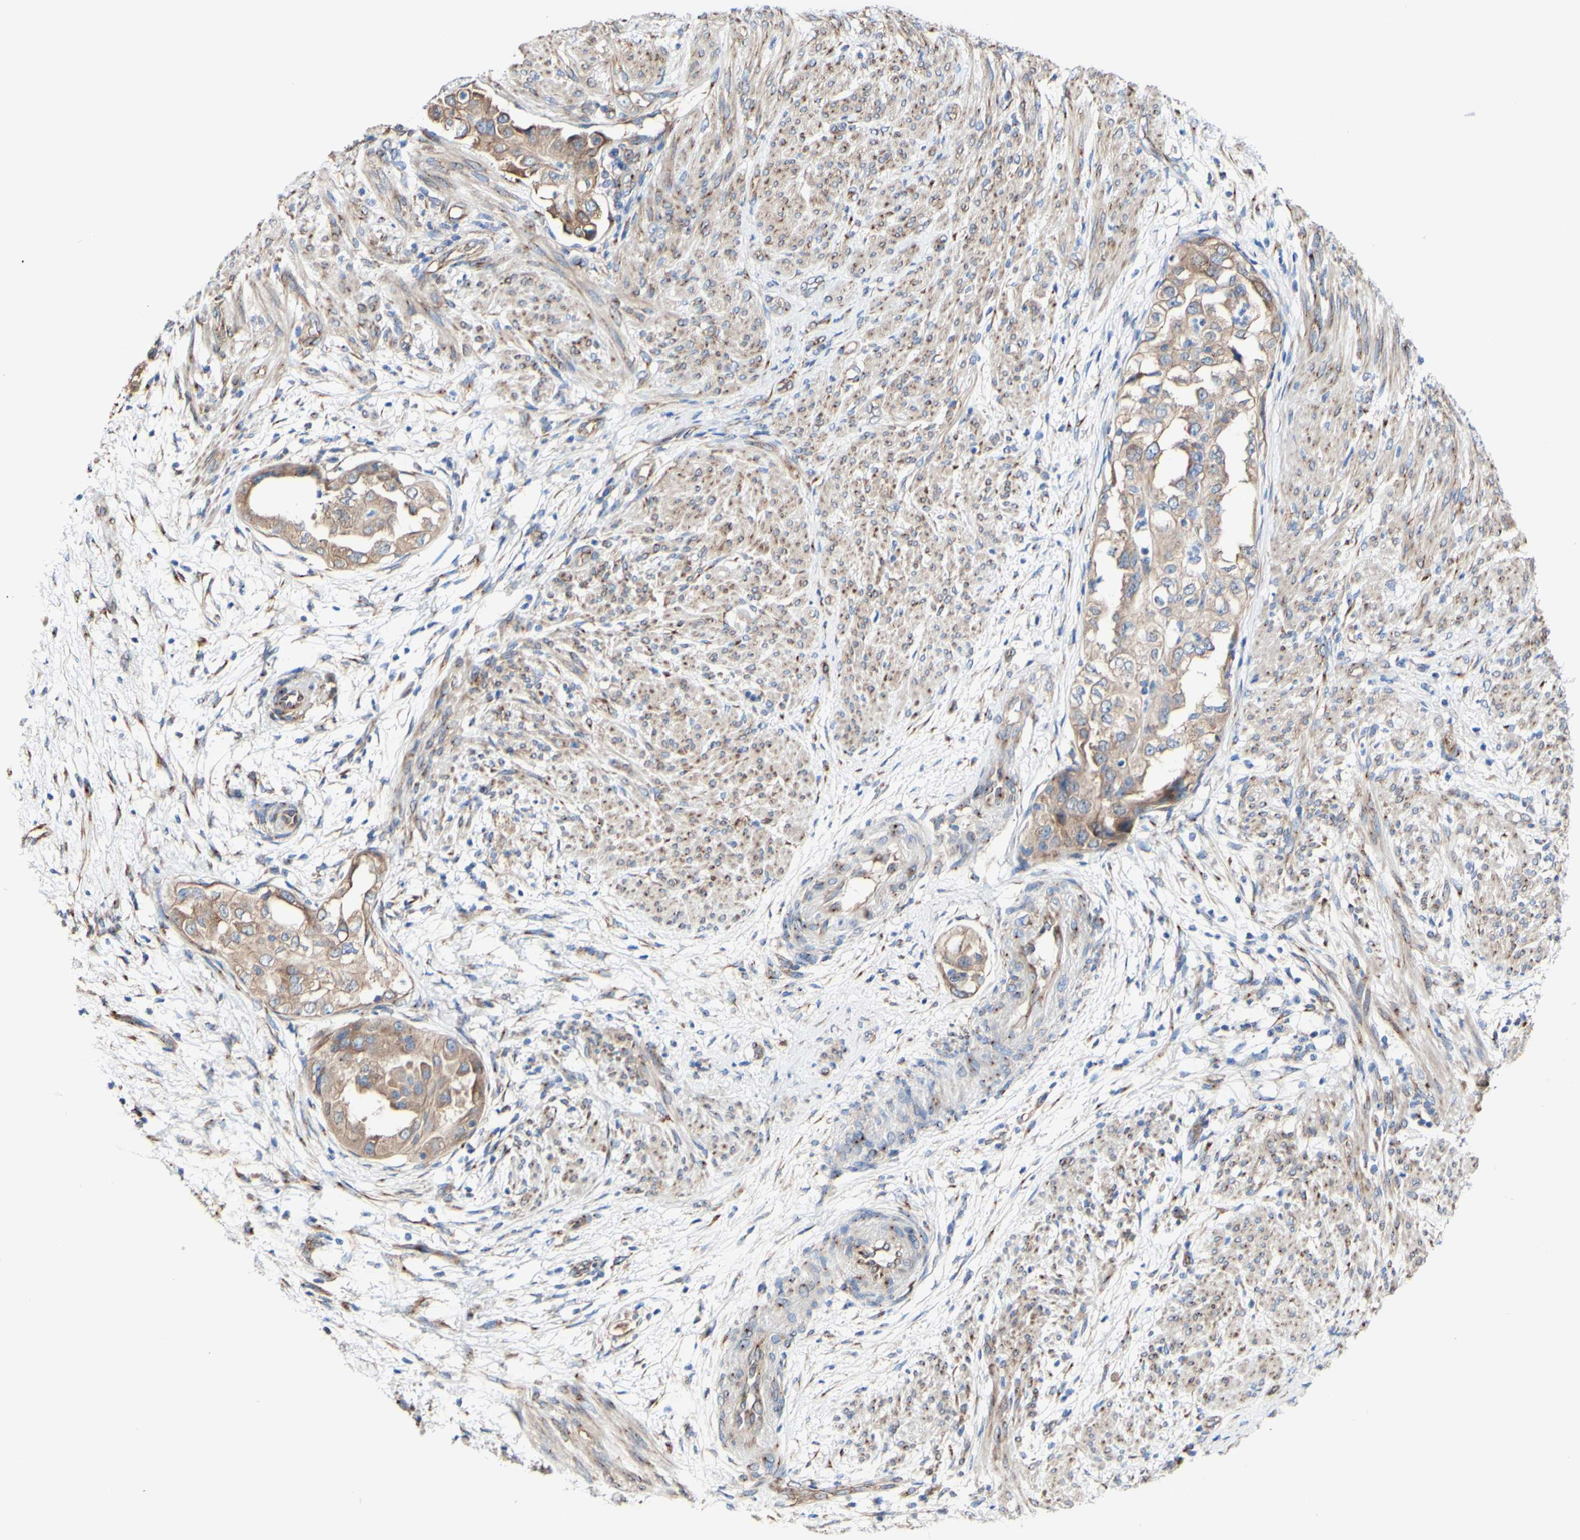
{"staining": {"intensity": "moderate", "quantity": ">75%", "location": "cytoplasmic/membranous"}, "tissue": "endometrial cancer", "cell_type": "Tumor cells", "image_type": "cancer", "snomed": [{"axis": "morphology", "description": "Adenocarcinoma, NOS"}, {"axis": "topography", "description": "Endometrium"}], "caption": "About >75% of tumor cells in human endometrial cancer (adenocarcinoma) reveal moderate cytoplasmic/membranous protein positivity as visualized by brown immunohistochemical staining.", "gene": "LRIG3", "patient": {"sex": "female", "age": 85}}